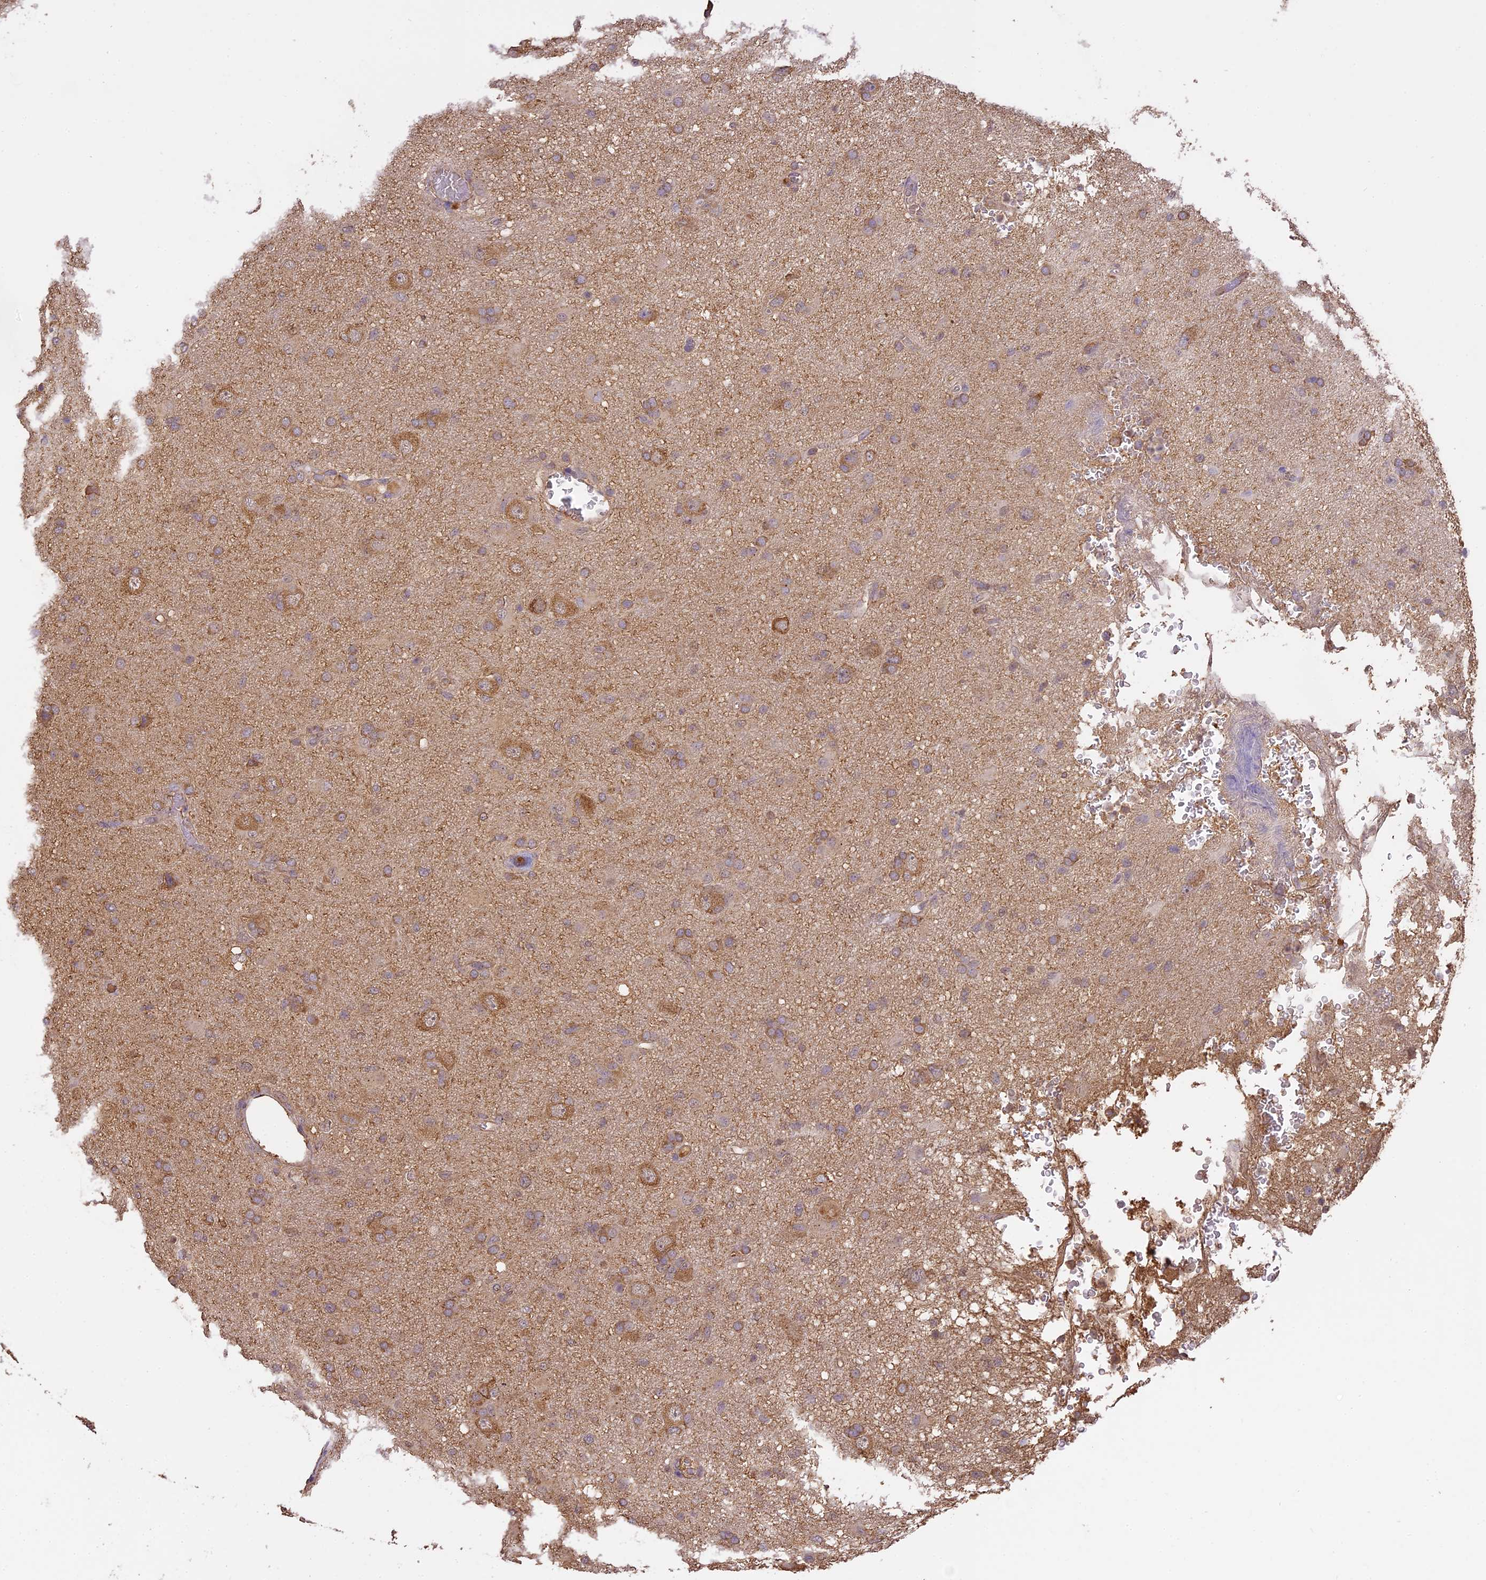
{"staining": {"intensity": "moderate", "quantity": ">75%", "location": "cytoplasmic/membranous"}, "tissue": "glioma", "cell_type": "Tumor cells", "image_type": "cancer", "snomed": [{"axis": "morphology", "description": "Glioma, malignant, High grade"}, {"axis": "topography", "description": "Brain"}], "caption": "Immunohistochemical staining of glioma demonstrates moderate cytoplasmic/membranous protein staining in approximately >75% of tumor cells.", "gene": "ARHGAP19", "patient": {"sex": "female", "age": 57}}